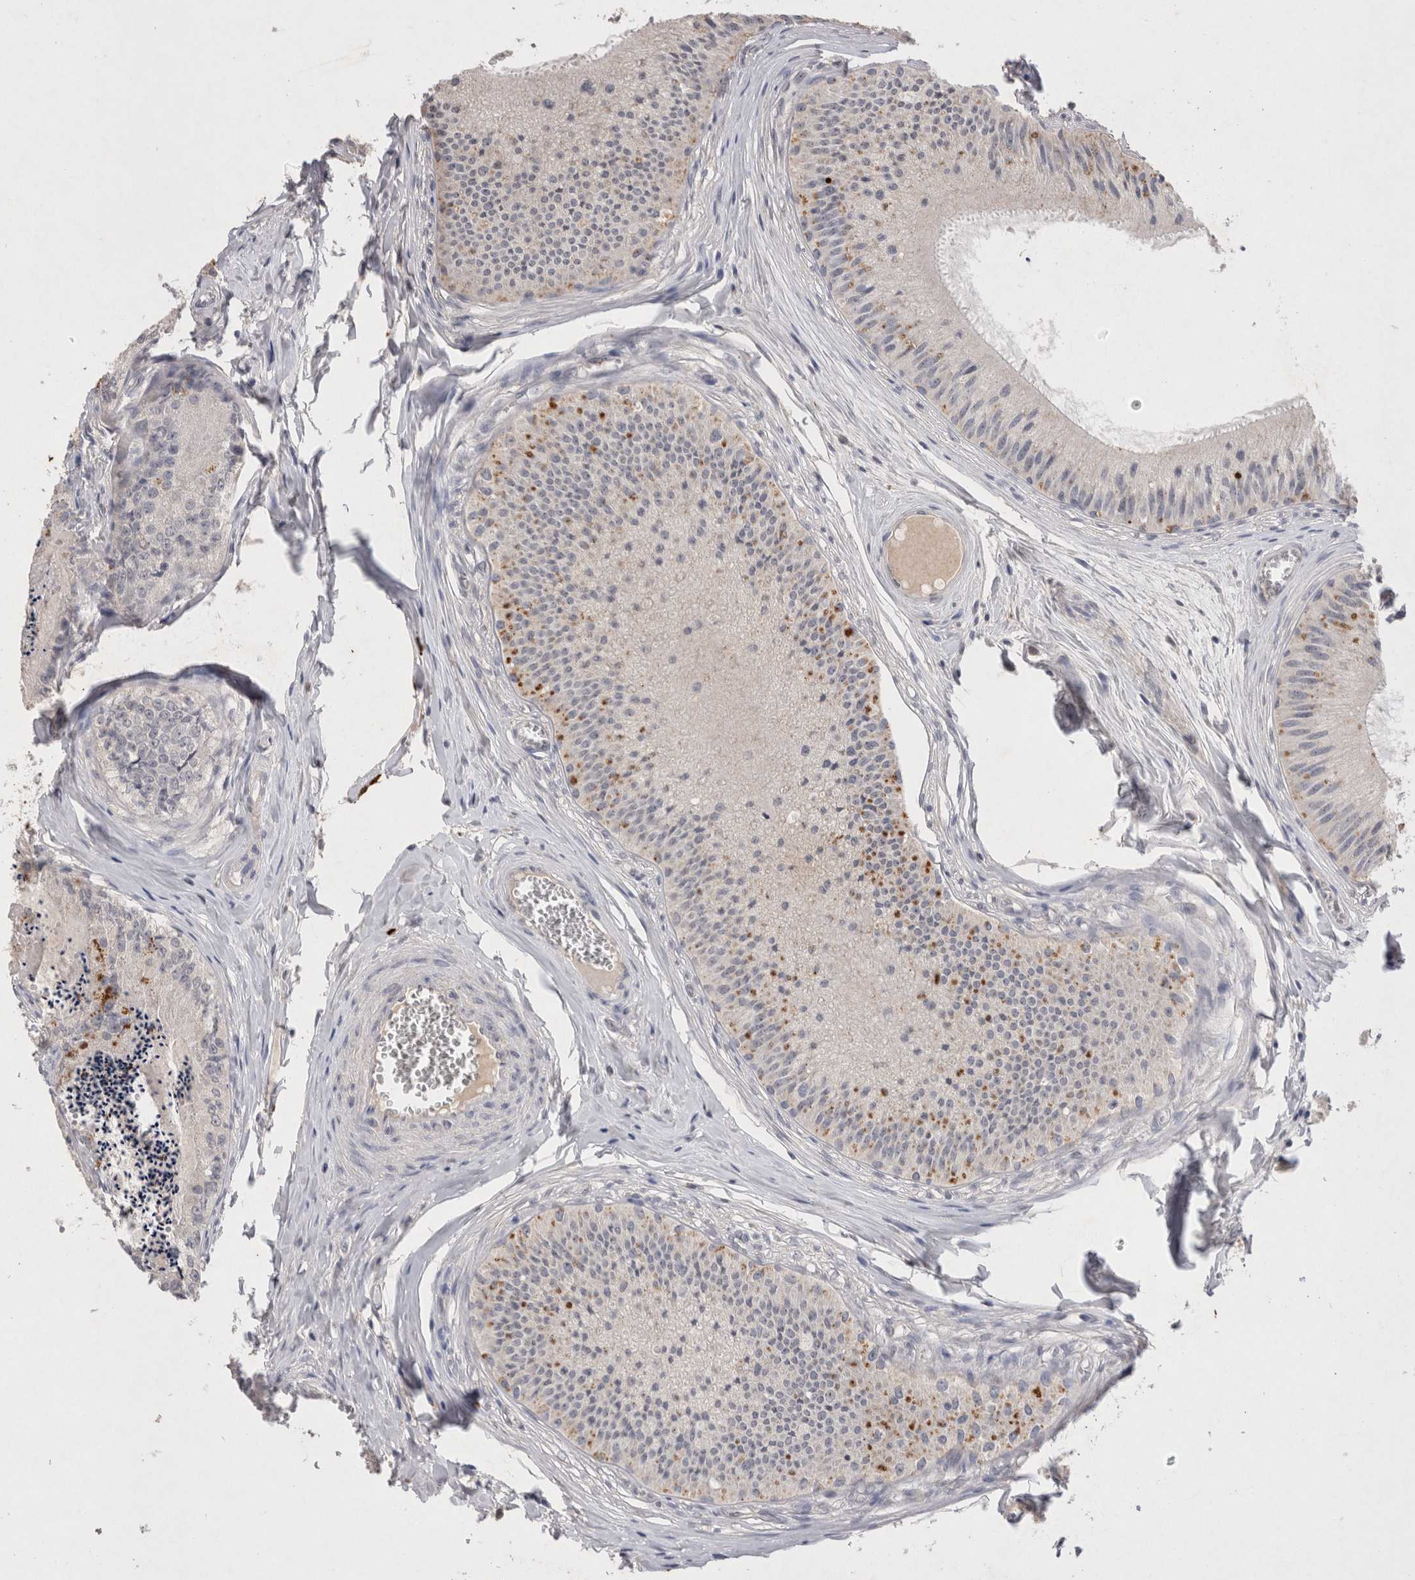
{"staining": {"intensity": "strong", "quantity": "<25%", "location": "cytoplasmic/membranous"}, "tissue": "epididymis", "cell_type": "Glandular cells", "image_type": "normal", "snomed": [{"axis": "morphology", "description": "Normal tissue, NOS"}, {"axis": "topography", "description": "Epididymis"}], "caption": "Immunohistochemistry histopathology image of normal epididymis: epididymis stained using immunohistochemistry exhibits medium levels of strong protein expression localized specifically in the cytoplasmic/membranous of glandular cells, appearing as a cytoplasmic/membranous brown color.", "gene": "RASSF3", "patient": {"sex": "male", "age": 31}}